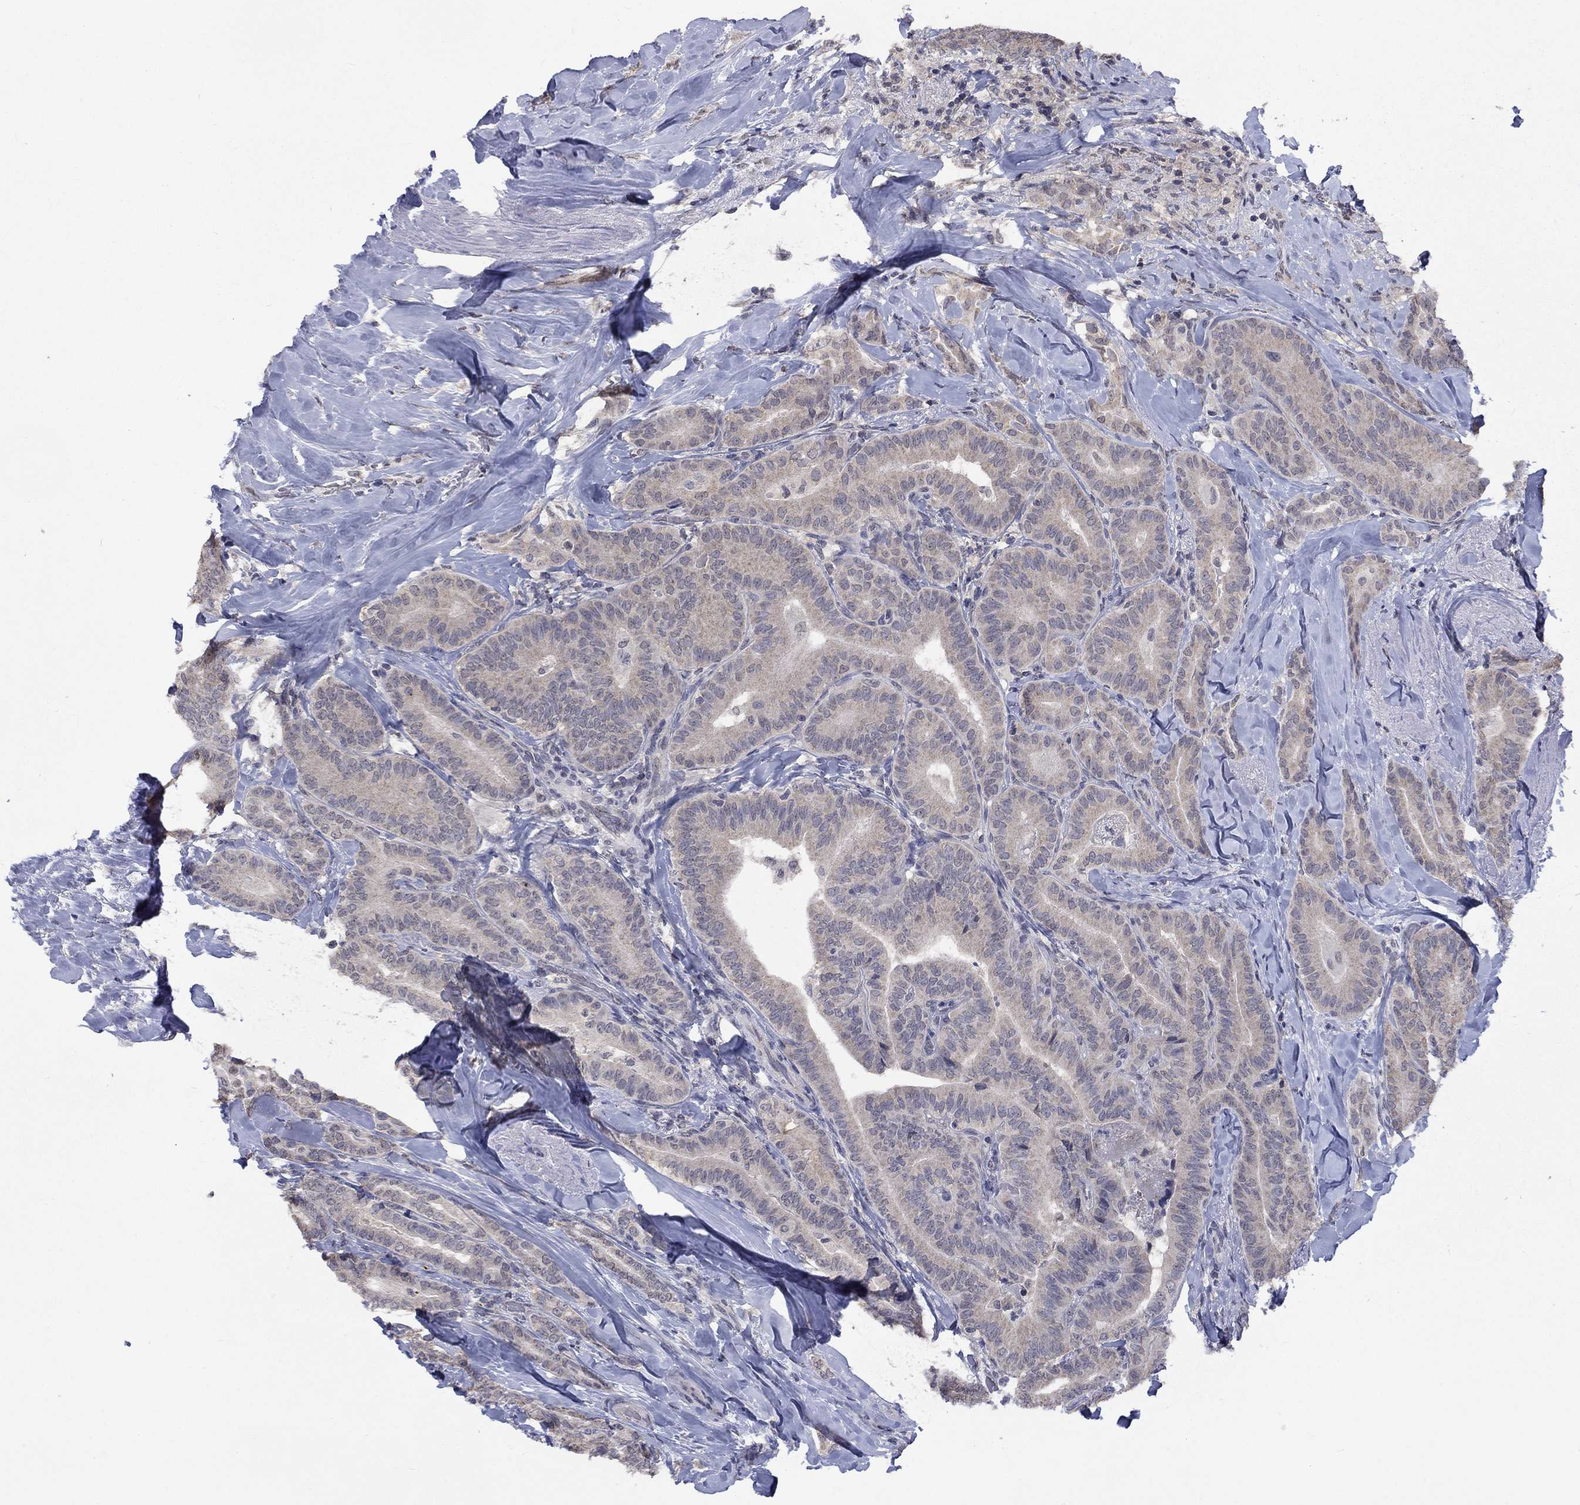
{"staining": {"intensity": "negative", "quantity": "none", "location": "none"}, "tissue": "thyroid cancer", "cell_type": "Tumor cells", "image_type": "cancer", "snomed": [{"axis": "morphology", "description": "Papillary adenocarcinoma, NOS"}, {"axis": "topography", "description": "Thyroid gland"}], "caption": "This is a photomicrograph of immunohistochemistry staining of thyroid cancer (papillary adenocarcinoma), which shows no positivity in tumor cells.", "gene": "SPATA33", "patient": {"sex": "male", "age": 61}}